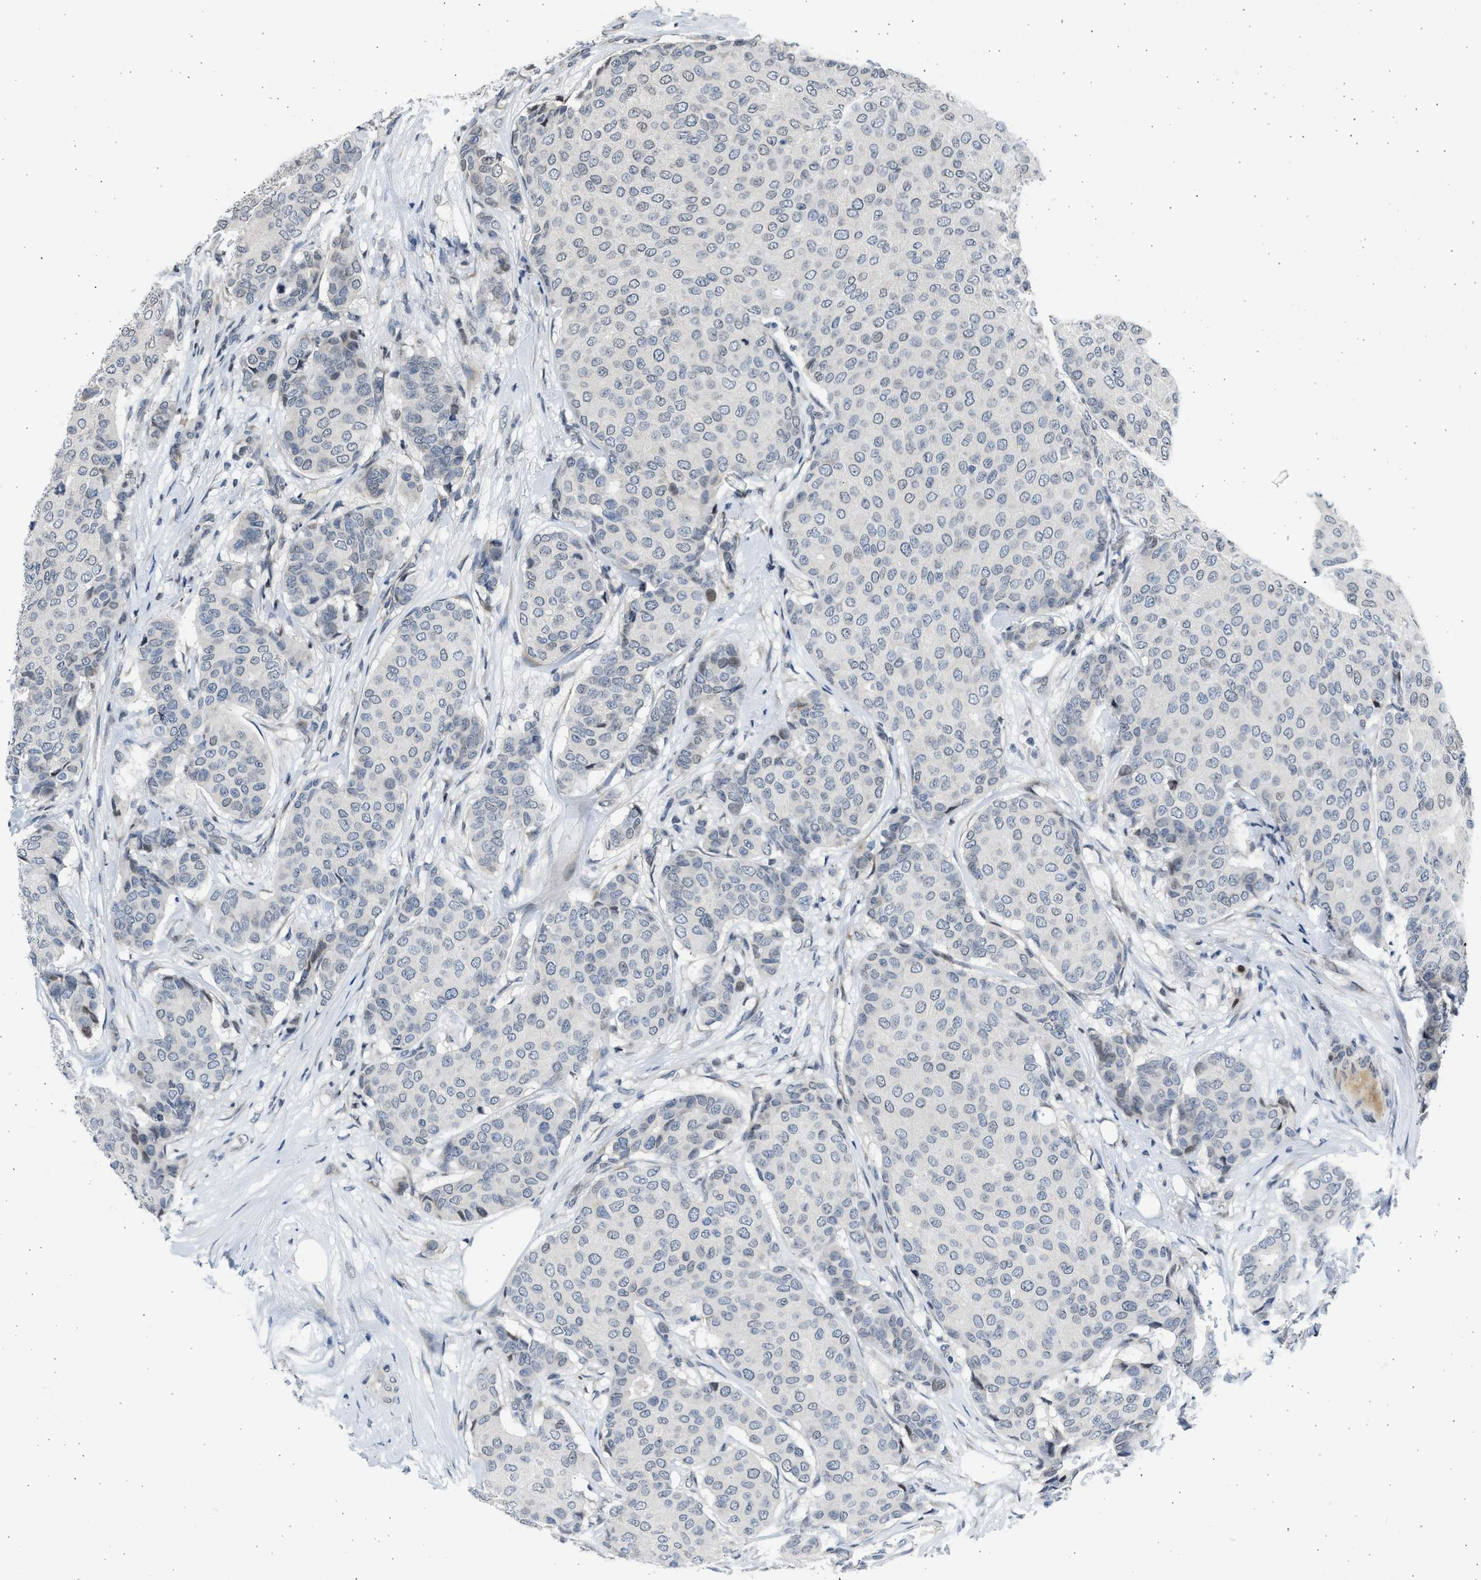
{"staining": {"intensity": "negative", "quantity": "none", "location": "none"}, "tissue": "breast cancer", "cell_type": "Tumor cells", "image_type": "cancer", "snomed": [{"axis": "morphology", "description": "Duct carcinoma"}, {"axis": "topography", "description": "Breast"}], "caption": "Immunohistochemistry (IHC) photomicrograph of human breast intraductal carcinoma stained for a protein (brown), which displays no staining in tumor cells.", "gene": "HMGN3", "patient": {"sex": "female", "age": 75}}